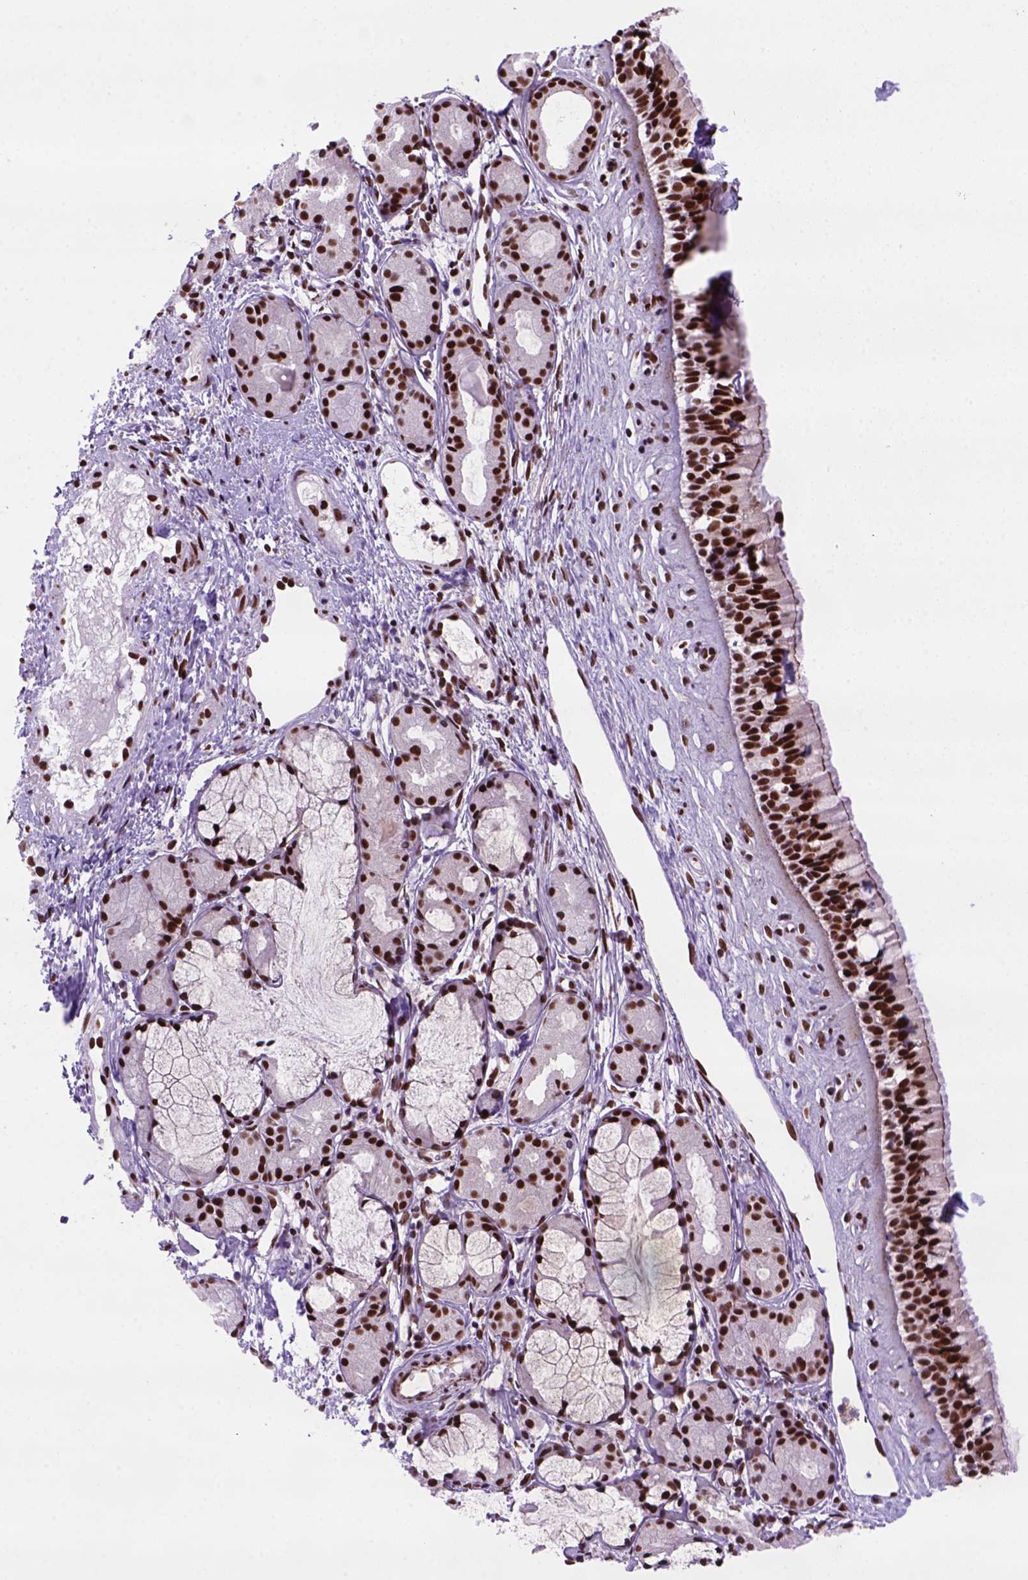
{"staining": {"intensity": "strong", "quantity": ">75%", "location": "nuclear"}, "tissue": "nasopharynx", "cell_type": "Respiratory epithelial cells", "image_type": "normal", "snomed": [{"axis": "morphology", "description": "Normal tissue, NOS"}, {"axis": "topography", "description": "Nasopharynx"}], "caption": "This photomicrograph exhibits immunohistochemistry (IHC) staining of unremarkable nasopharynx, with high strong nuclear expression in about >75% of respiratory epithelial cells.", "gene": "NSMCE2", "patient": {"sex": "female", "age": 52}}